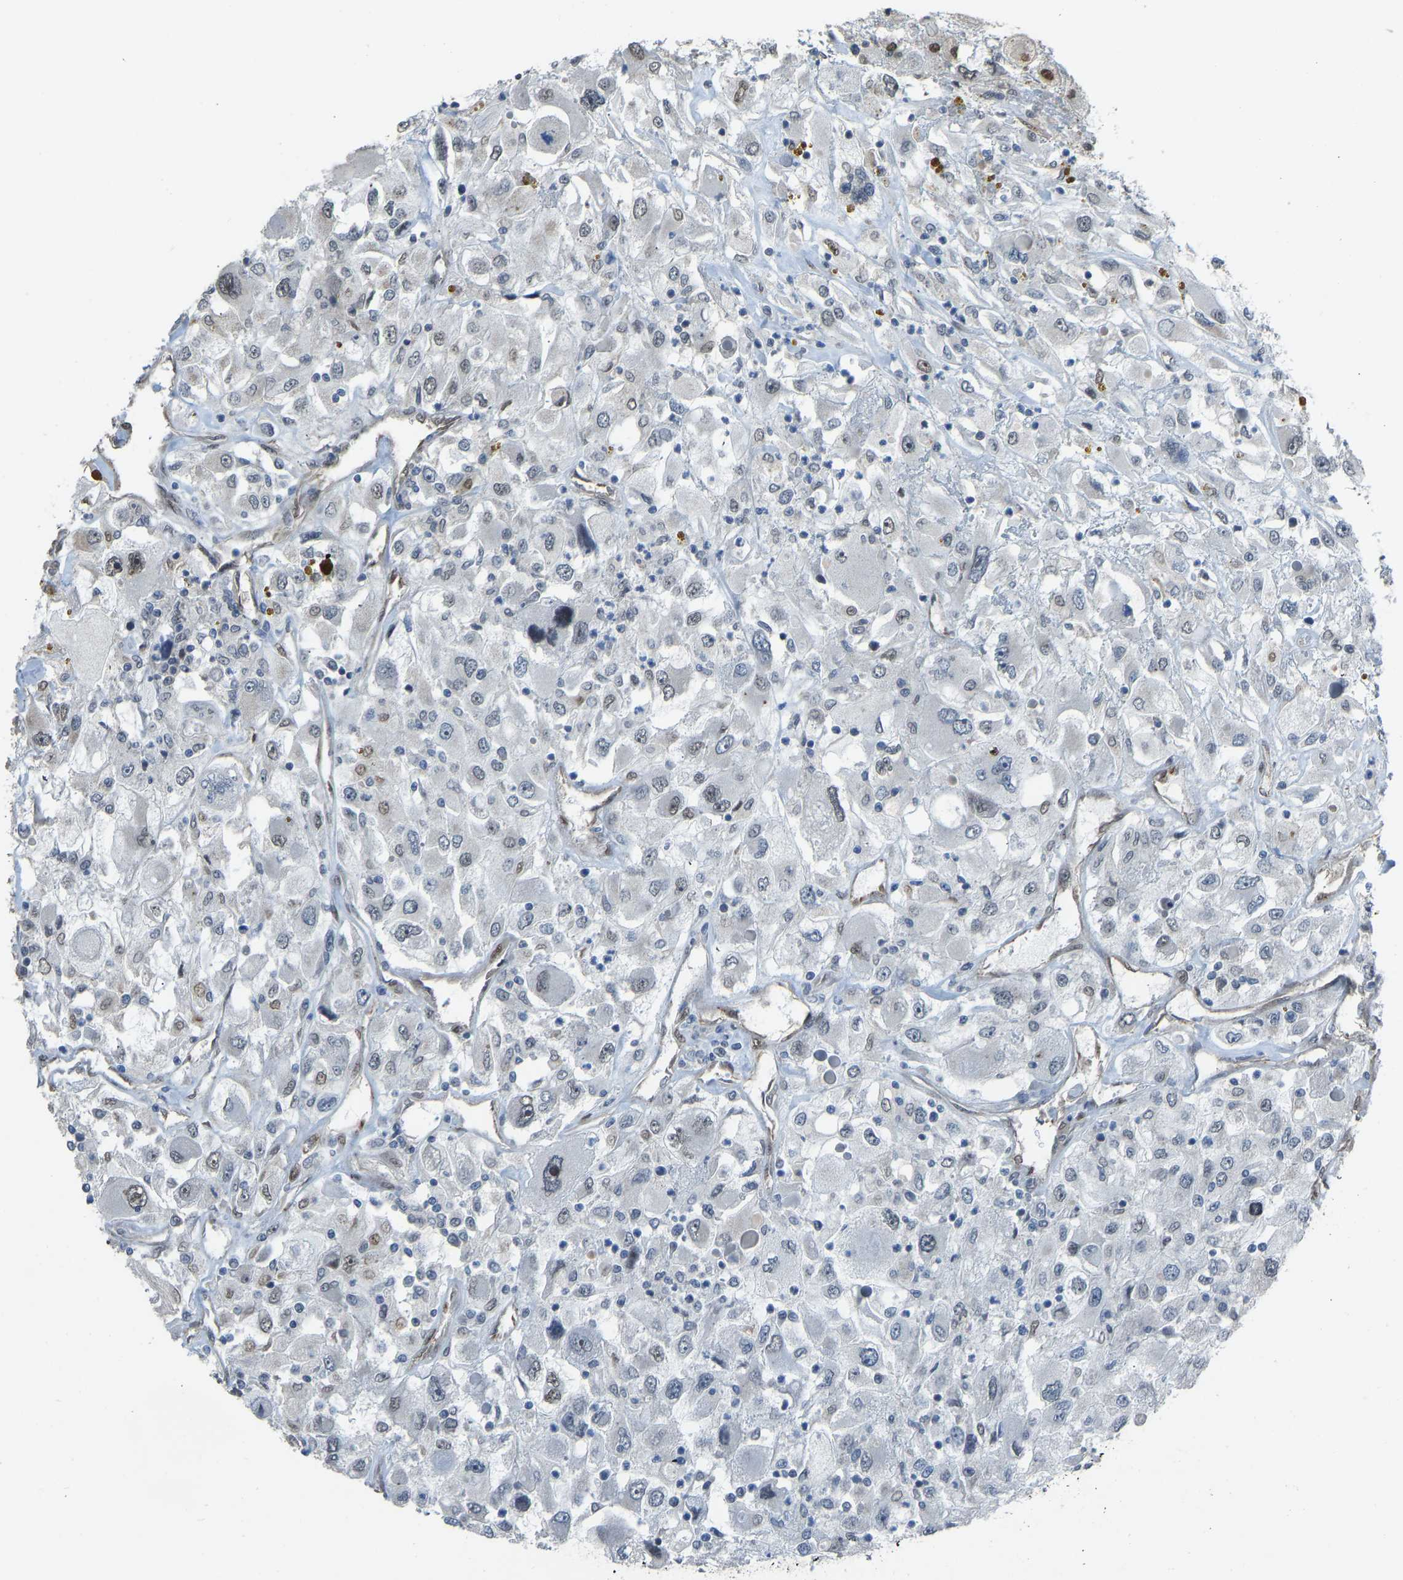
{"staining": {"intensity": "weak", "quantity": "<25%", "location": "nuclear"}, "tissue": "renal cancer", "cell_type": "Tumor cells", "image_type": "cancer", "snomed": [{"axis": "morphology", "description": "Adenocarcinoma, NOS"}, {"axis": "topography", "description": "Kidney"}], "caption": "Protein analysis of renal adenocarcinoma reveals no significant positivity in tumor cells. (DAB IHC, high magnification).", "gene": "KPNA6", "patient": {"sex": "female", "age": 52}}